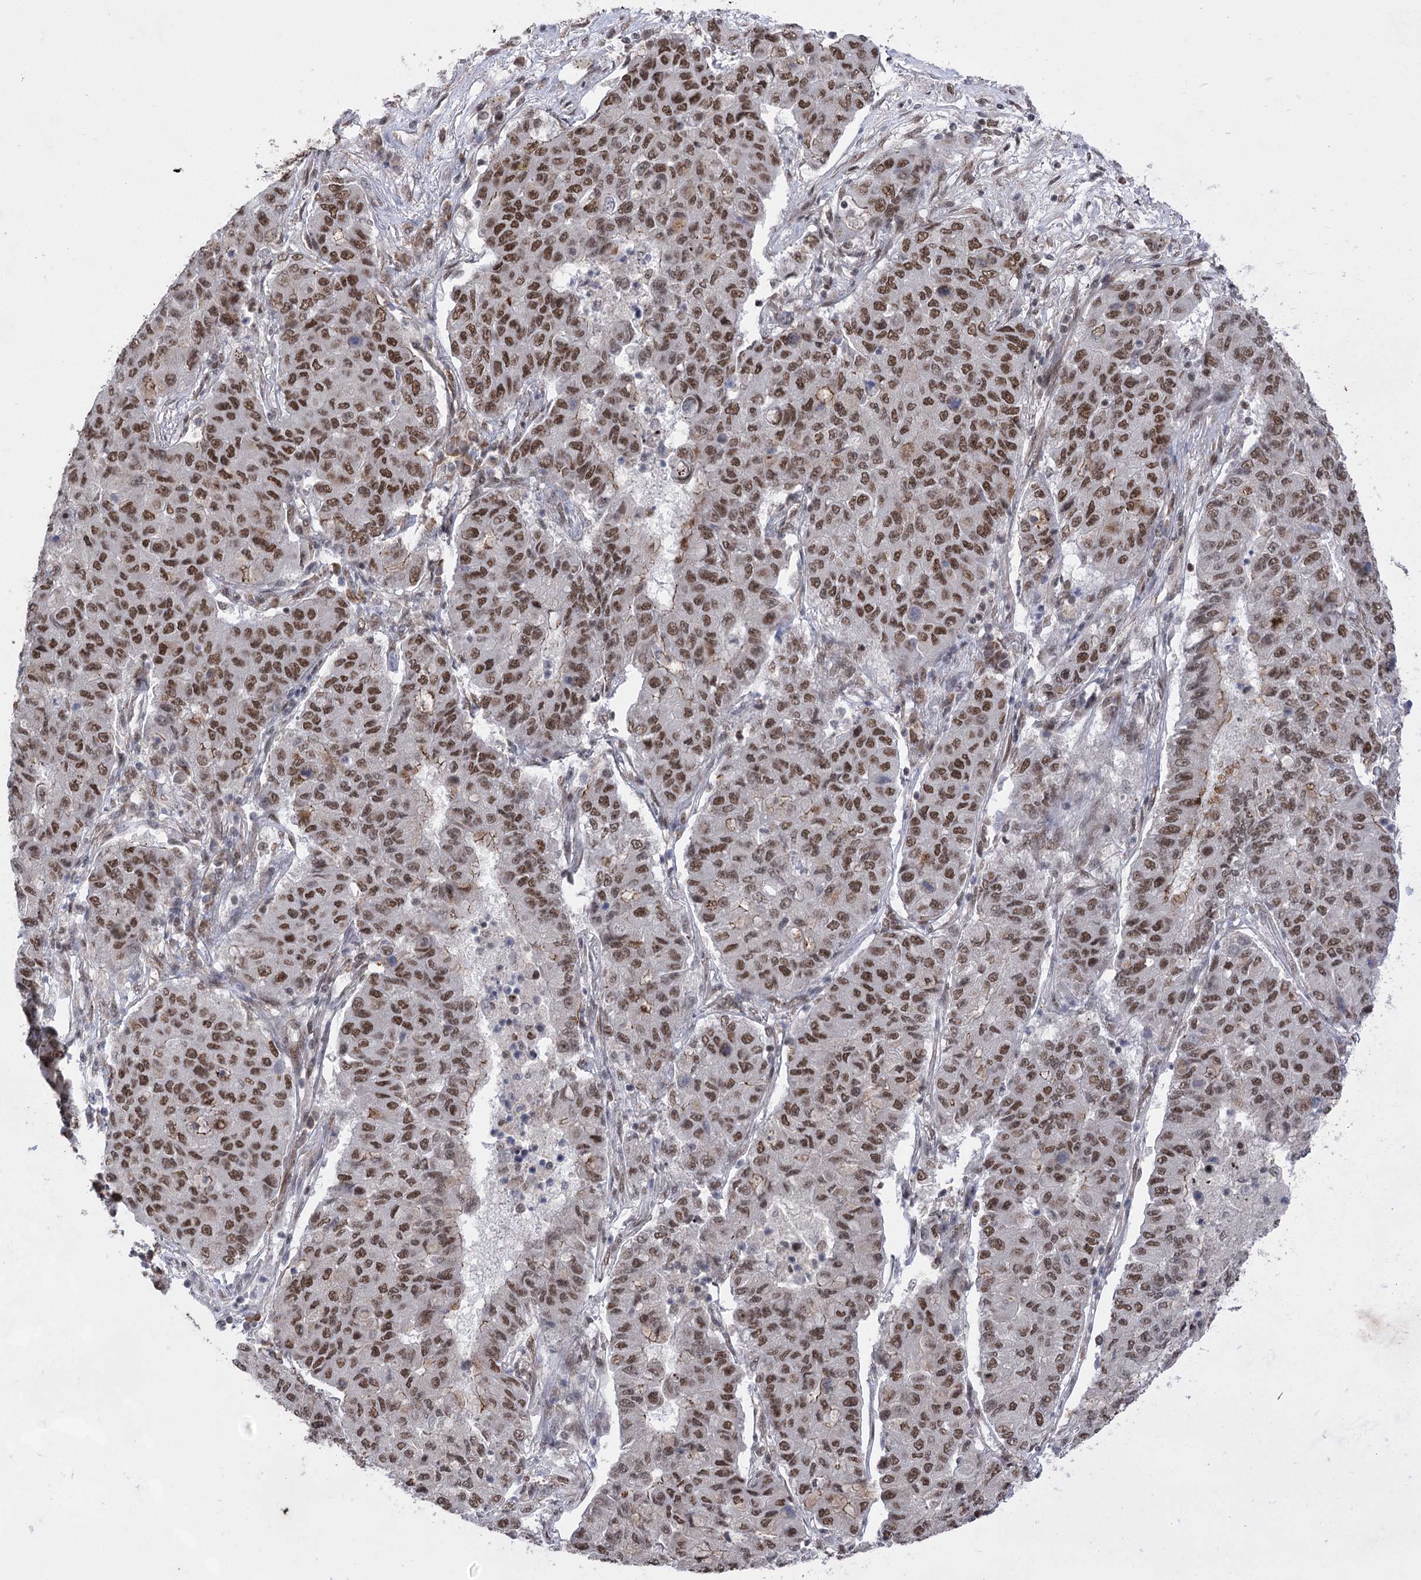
{"staining": {"intensity": "moderate", "quantity": ">75%", "location": "nuclear"}, "tissue": "lung cancer", "cell_type": "Tumor cells", "image_type": "cancer", "snomed": [{"axis": "morphology", "description": "Squamous cell carcinoma, NOS"}, {"axis": "topography", "description": "Lung"}], "caption": "Lung cancer was stained to show a protein in brown. There is medium levels of moderate nuclear expression in about >75% of tumor cells. (DAB IHC with brightfield microscopy, high magnification).", "gene": "ZCCHC8", "patient": {"sex": "male", "age": 74}}